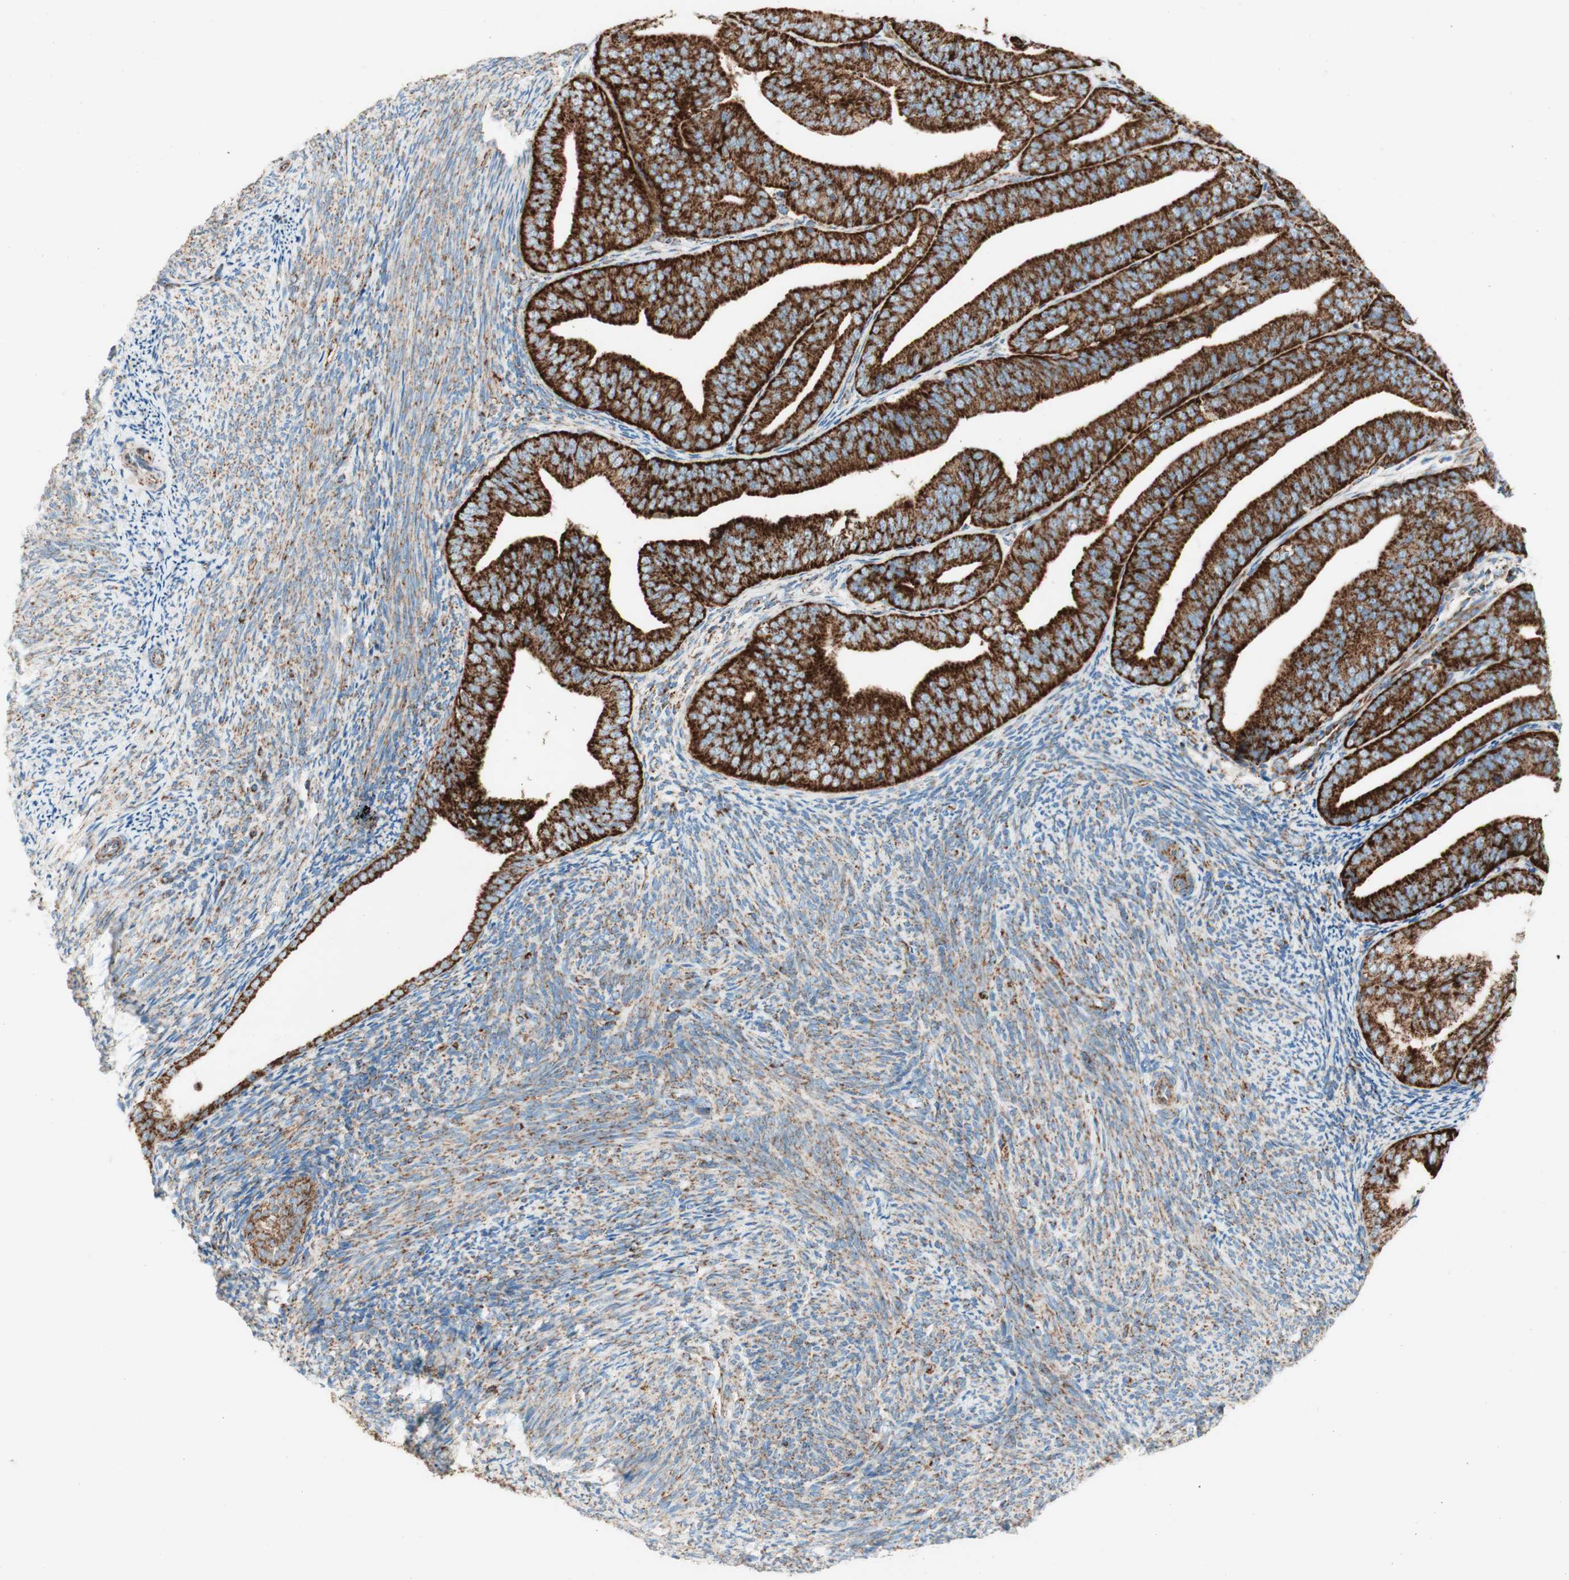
{"staining": {"intensity": "strong", "quantity": ">75%", "location": "cytoplasmic/membranous"}, "tissue": "endometrial cancer", "cell_type": "Tumor cells", "image_type": "cancer", "snomed": [{"axis": "morphology", "description": "Adenocarcinoma, NOS"}, {"axis": "topography", "description": "Endometrium"}], "caption": "Human endometrial cancer stained with a brown dye displays strong cytoplasmic/membranous positive staining in approximately >75% of tumor cells.", "gene": "TOMM20", "patient": {"sex": "female", "age": 63}}